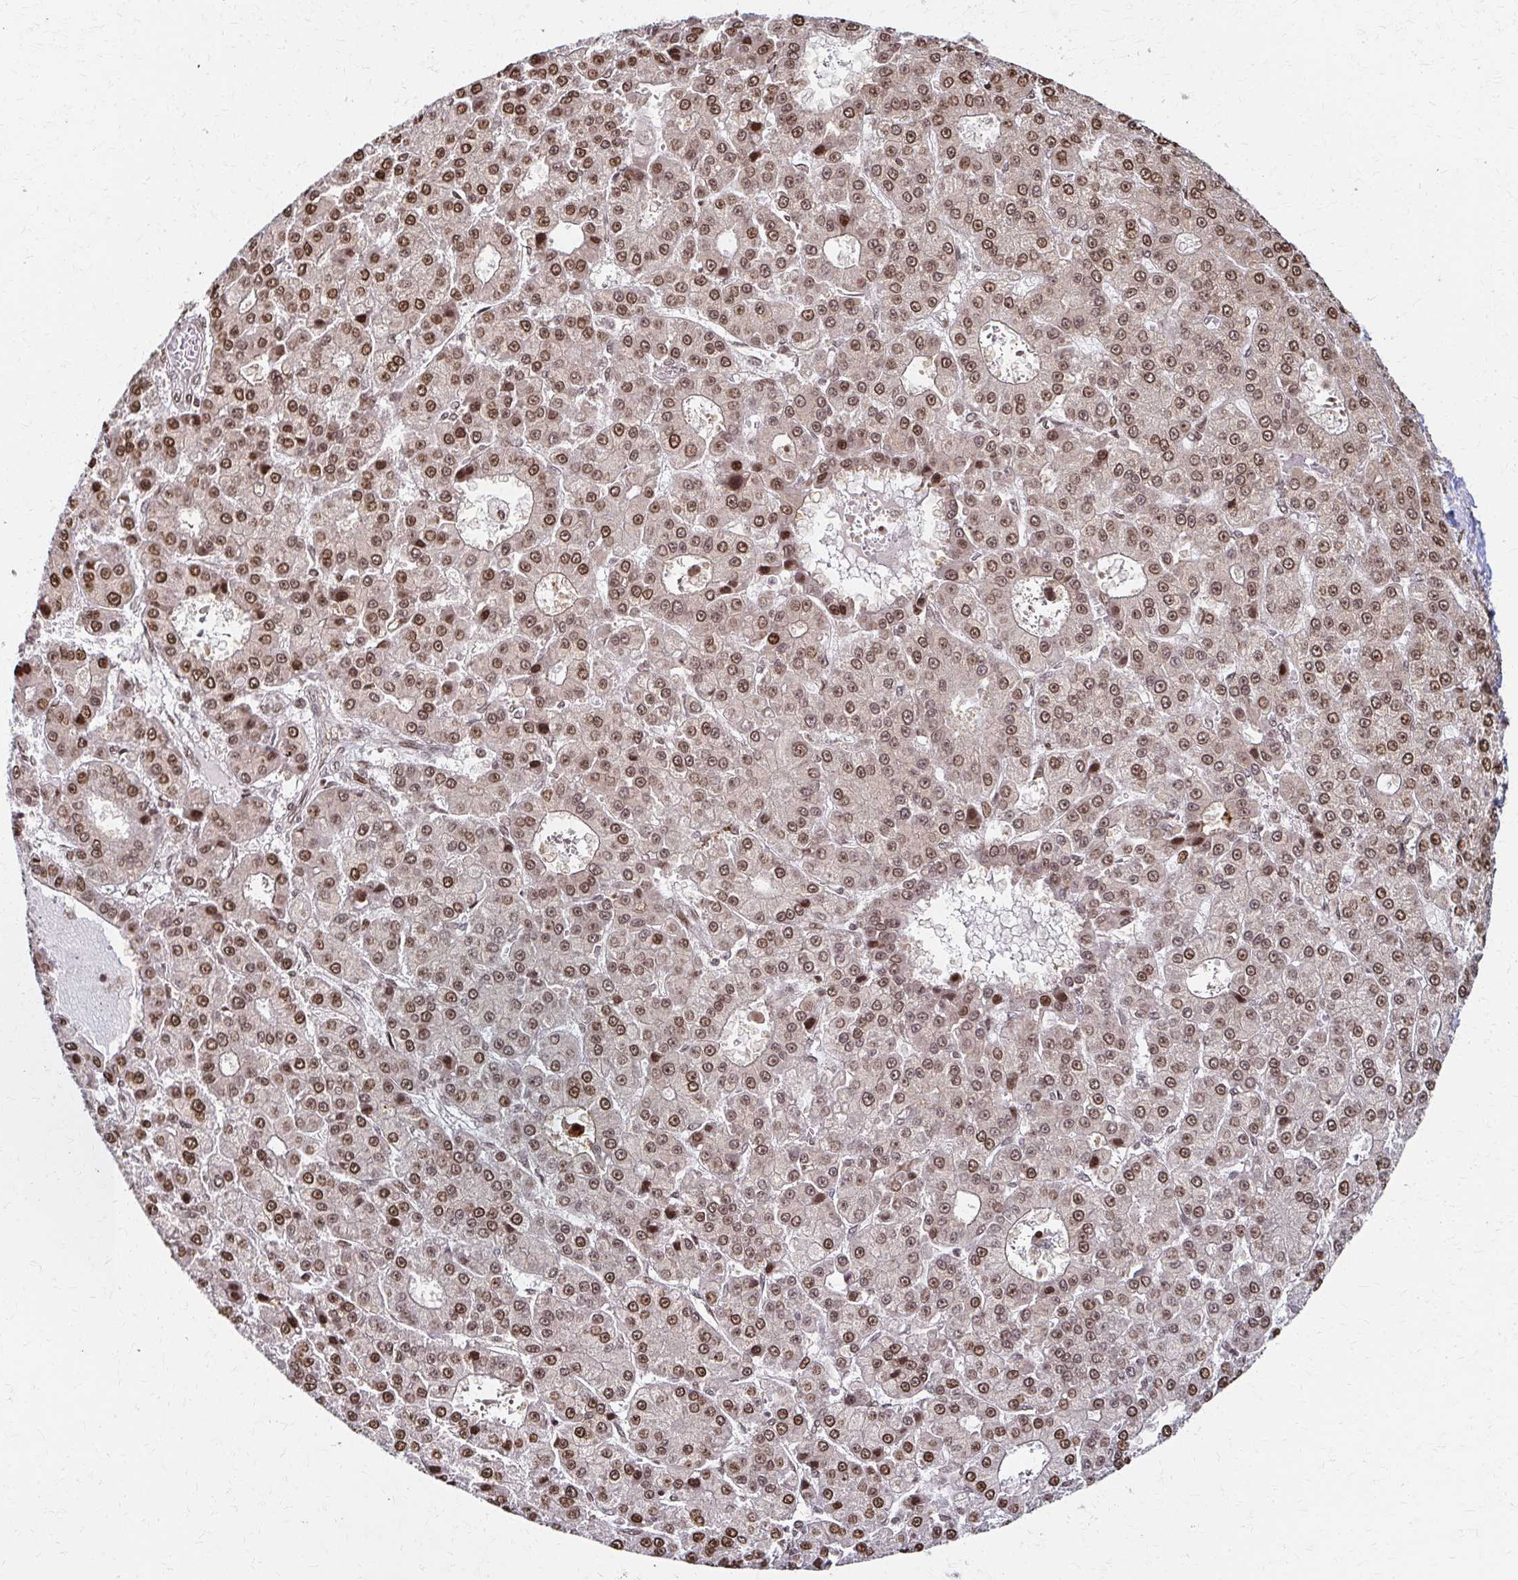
{"staining": {"intensity": "moderate", "quantity": ">75%", "location": "nuclear"}, "tissue": "liver cancer", "cell_type": "Tumor cells", "image_type": "cancer", "snomed": [{"axis": "morphology", "description": "Carcinoma, Hepatocellular, NOS"}, {"axis": "topography", "description": "Liver"}], "caption": "IHC photomicrograph of neoplastic tissue: liver cancer stained using immunohistochemistry exhibits medium levels of moderate protein expression localized specifically in the nuclear of tumor cells, appearing as a nuclear brown color.", "gene": "PSMD7", "patient": {"sex": "male", "age": 70}}